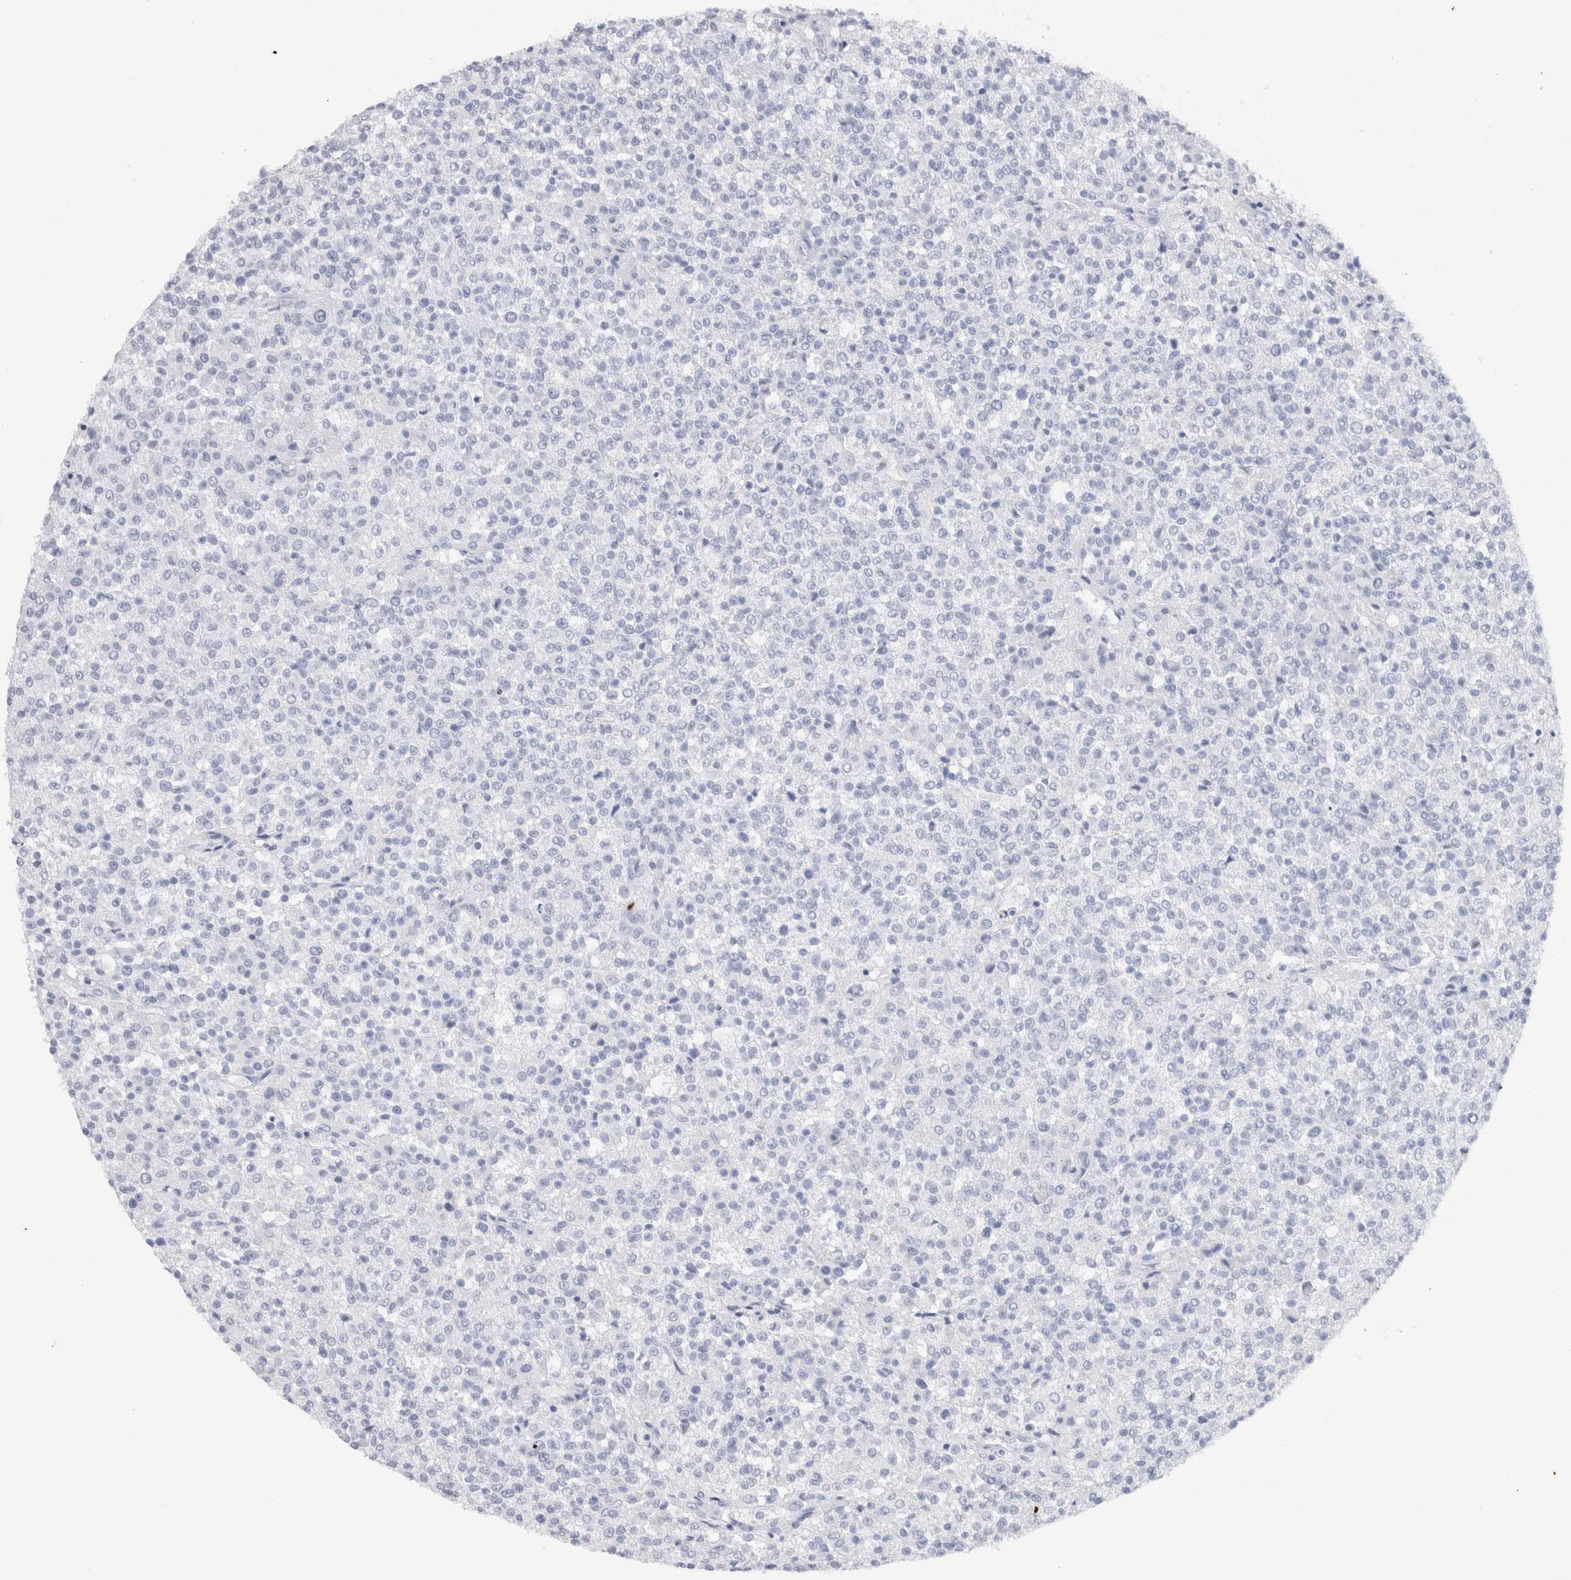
{"staining": {"intensity": "negative", "quantity": "none", "location": "none"}, "tissue": "testis cancer", "cell_type": "Tumor cells", "image_type": "cancer", "snomed": [{"axis": "morphology", "description": "Seminoma, NOS"}, {"axis": "topography", "description": "Testis"}], "caption": "IHC micrograph of human testis seminoma stained for a protein (brown), which reveals no staining in tumor cells.", "gene": "CD38", "patient": {"sex": "male", "age": 59}}